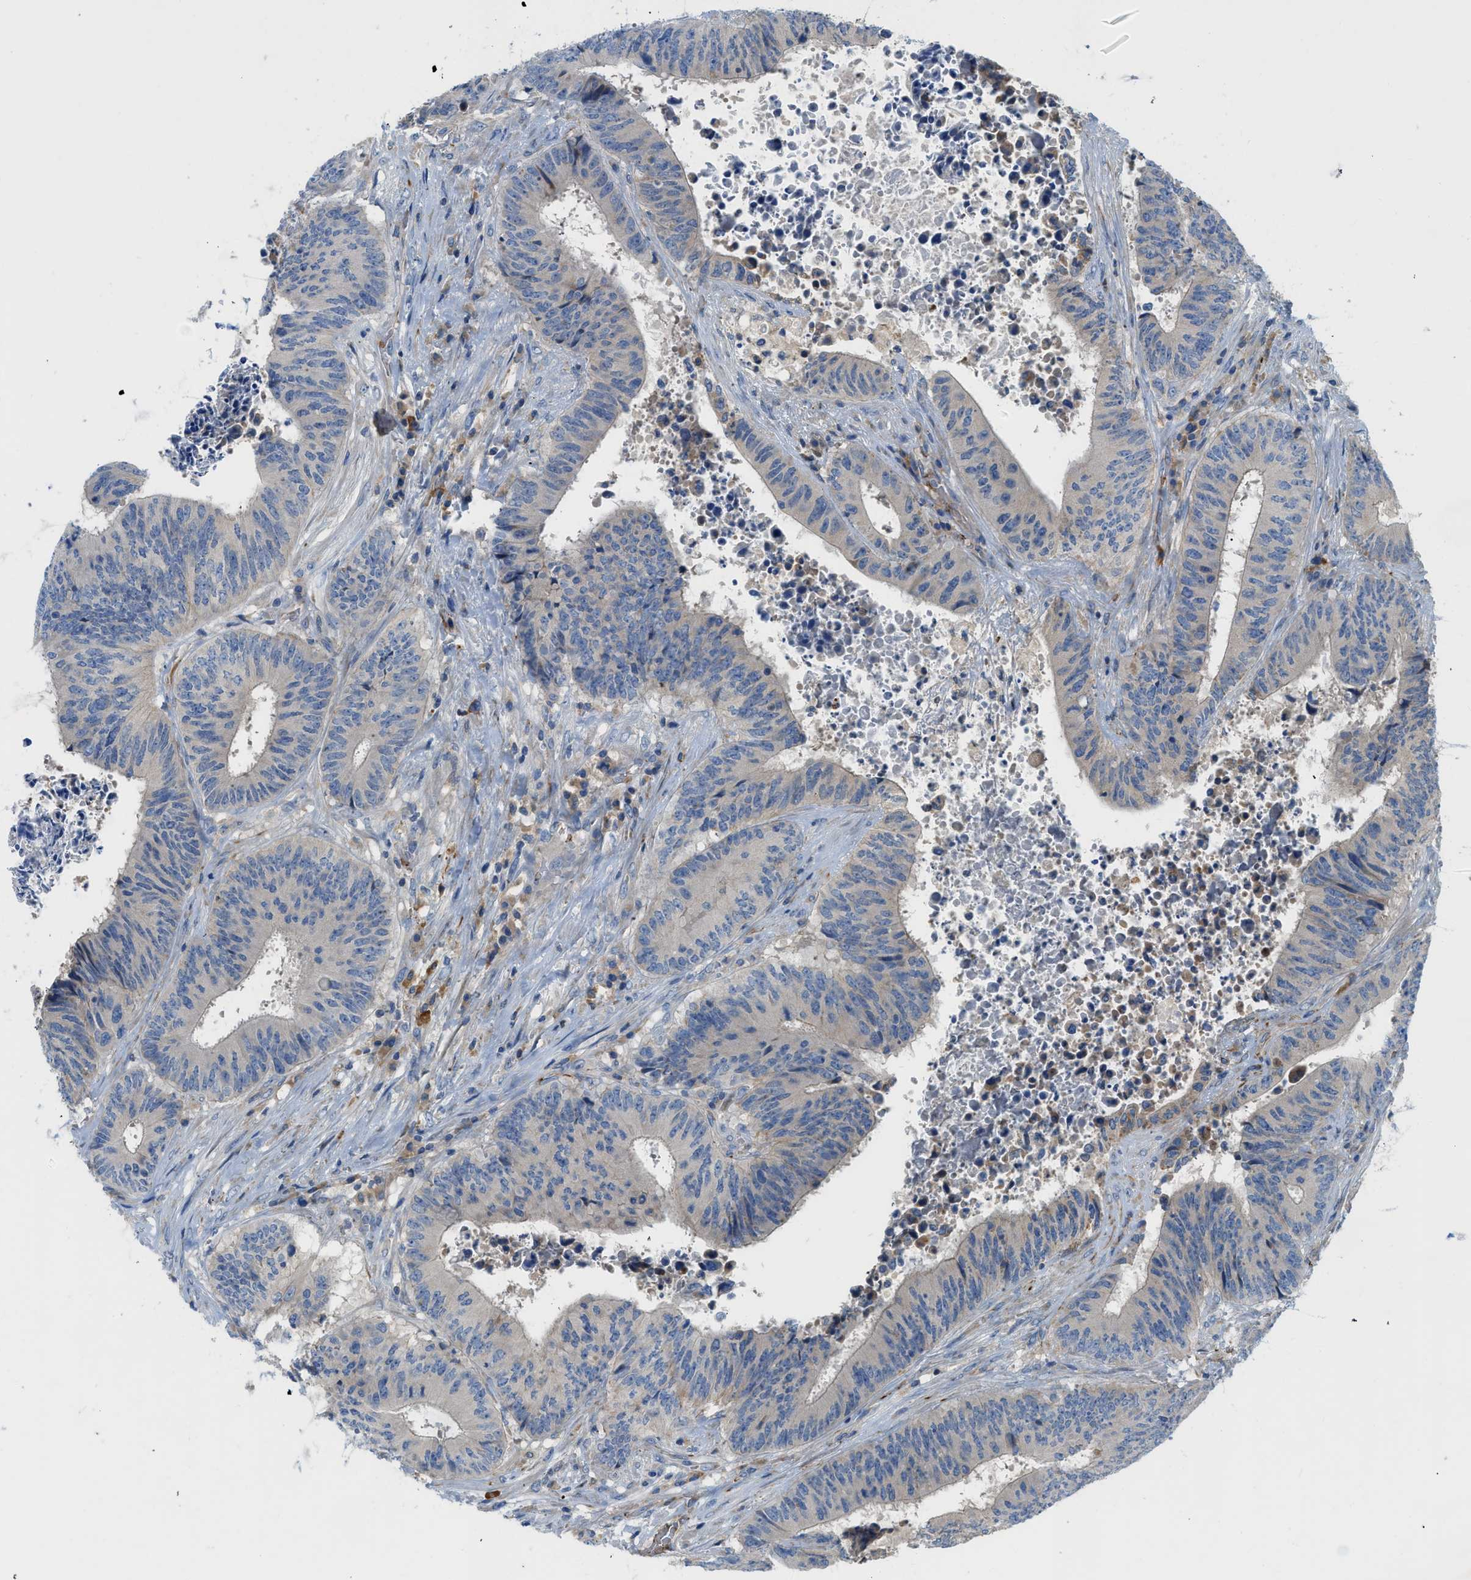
{"staining": {"intensity": "negative", "quantity": "none", "location": "none"}, "tissue": "colorectal cancer", "cell_type": "Tumor cells", "image_type": "cancer", "snomed": [{"axis": "morphology", "description": "Adenocarcinoma, NOS"}, {"axis": "topography", "description": "Rectum"}], "caption": "A high-resolution photomicrograph shows IHC staining of colorectal cancer (adenocarcinoma), which reveals no significant expression in tumor cells. (Brightfield microscopy of DAB immunohistochemistry (IHC) at high magnification).", "gene": "ZNF831", "patient": {"sex": "male", "age": 72}}